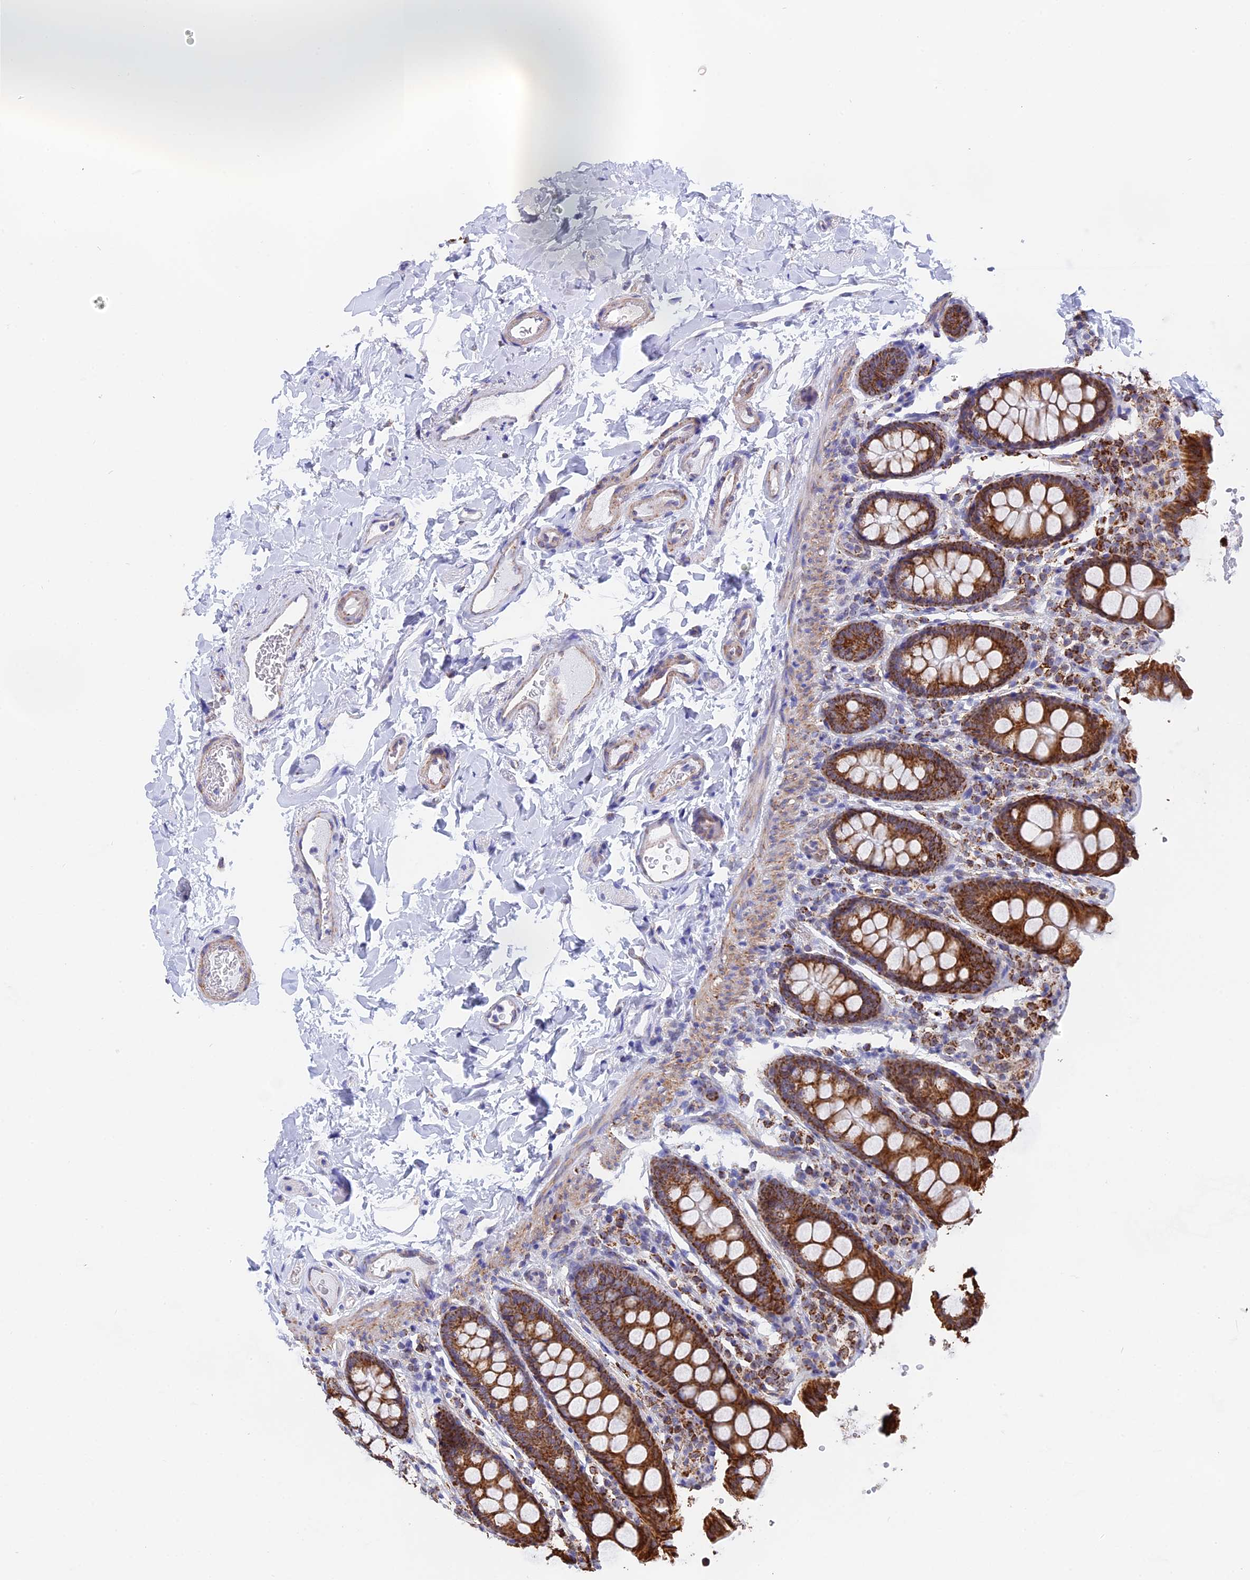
{"staining": {"intensity": "strong", "quantity": ">75%", "location": "cytoplasmic/membranous"}, "tissue": "colon", "cell_type": "Glandular cells", "image_type": "normal", "snomed": [{"axis": "morphology", "description": "Normal tissue, NOS"}, {"axis": "topography", "description": "Colon"}, {"axis": "topography", "description": "Peripheral nerve tissue"}], "caption": "Immunohistochemical staining of benign colon exhibits strong cytoplasmic/membranous protein staining in about >75% of glandular cells.", "gene": "CDC16", "patient": {"sex": "female", "age": 61}}